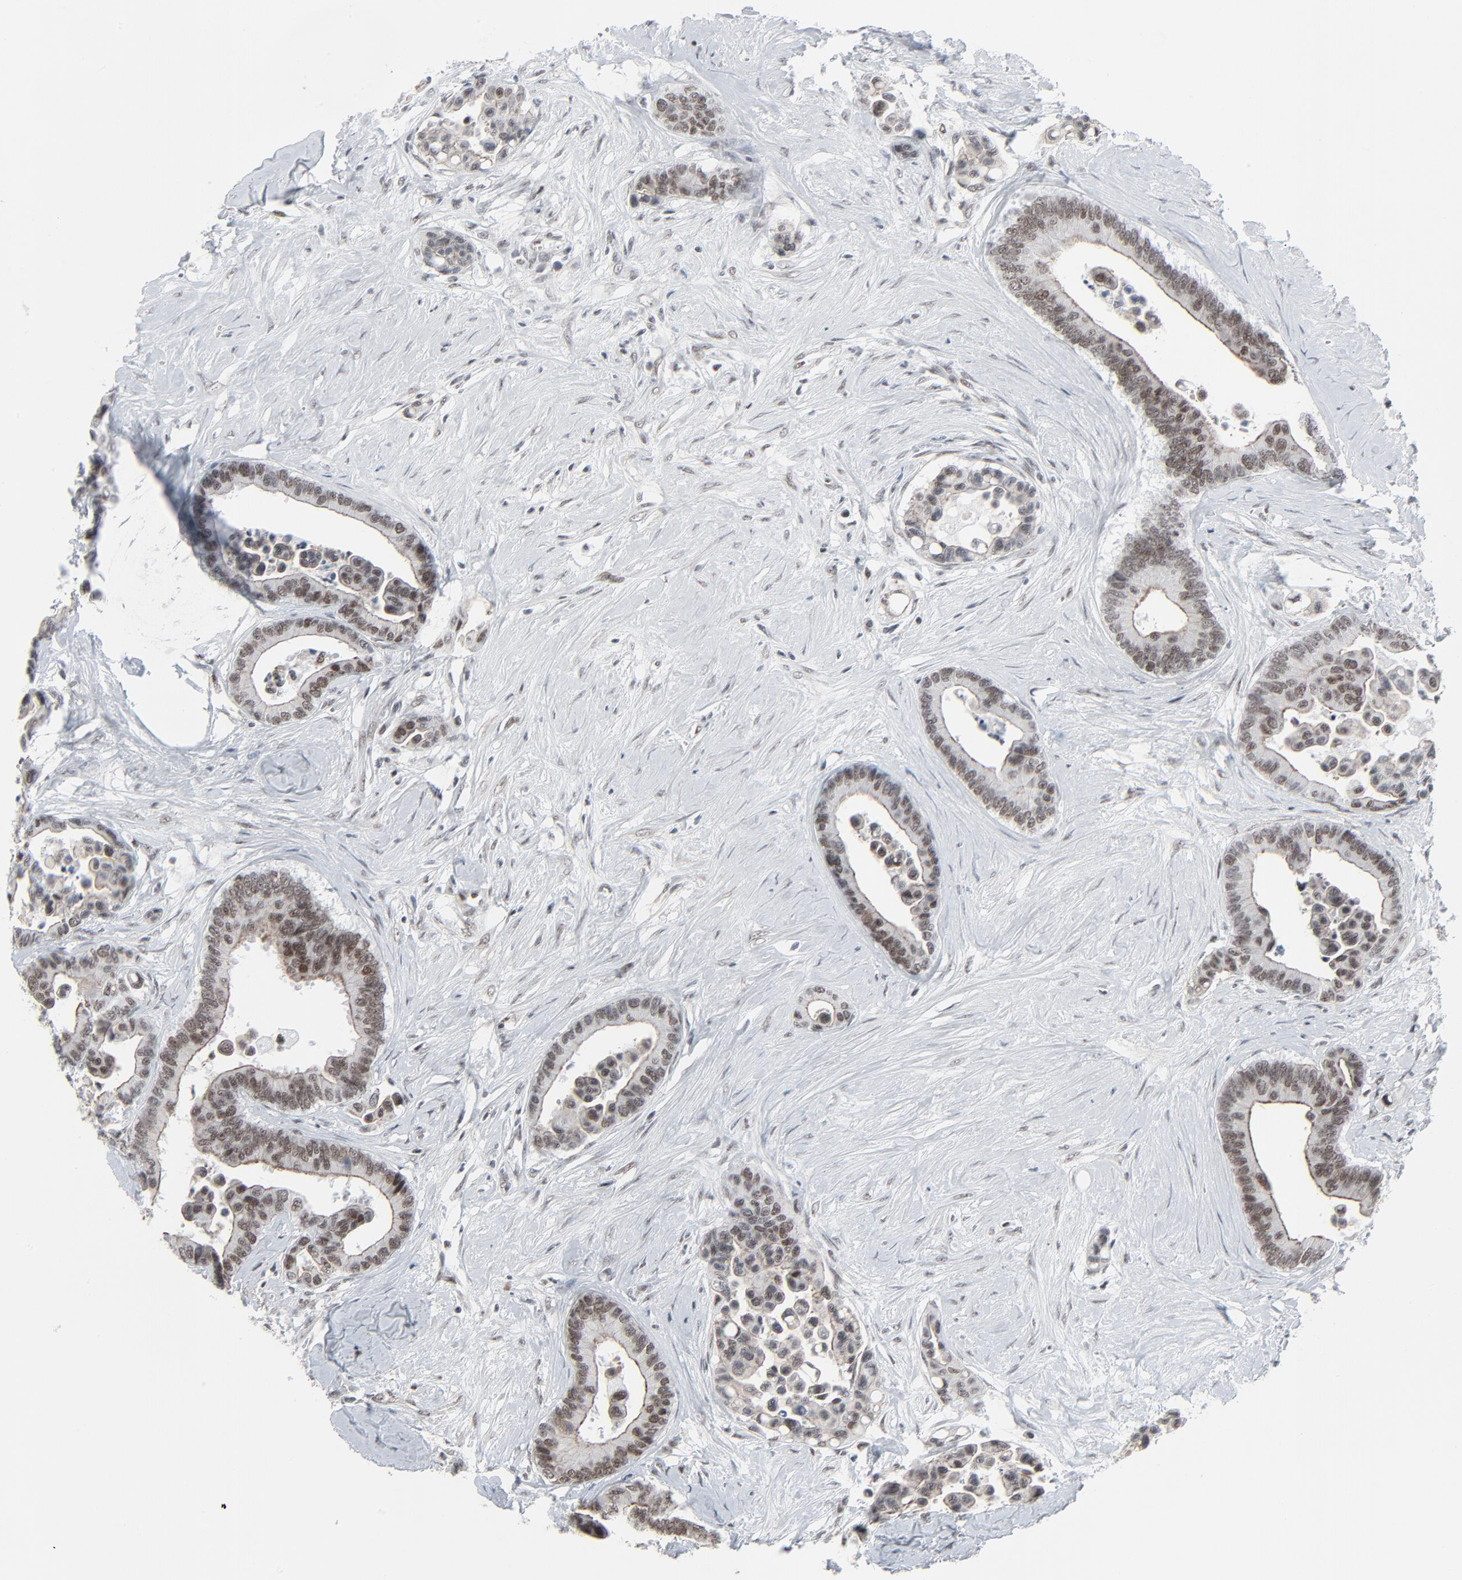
{"staining": {"intensity": "moderate", "quantity": "25%-75%", "location": "nuclear"}, "tissue": "colorectal cancer", "cell_type": "Tumor cells", "image_type": "cancer", "snomed": [{"axis": "morphology", "description": "Adenocarcinoma, NOS"}, {"axis": "topography", "description": "Colon"}], "caption": "IHC of colorectal adenocarcinoma shows medium levels of moderate nuclear expression in about 25%-75% of tumor cells.", "gene": "FBXO28", "patient": {"sex": "male", "age": 82}}